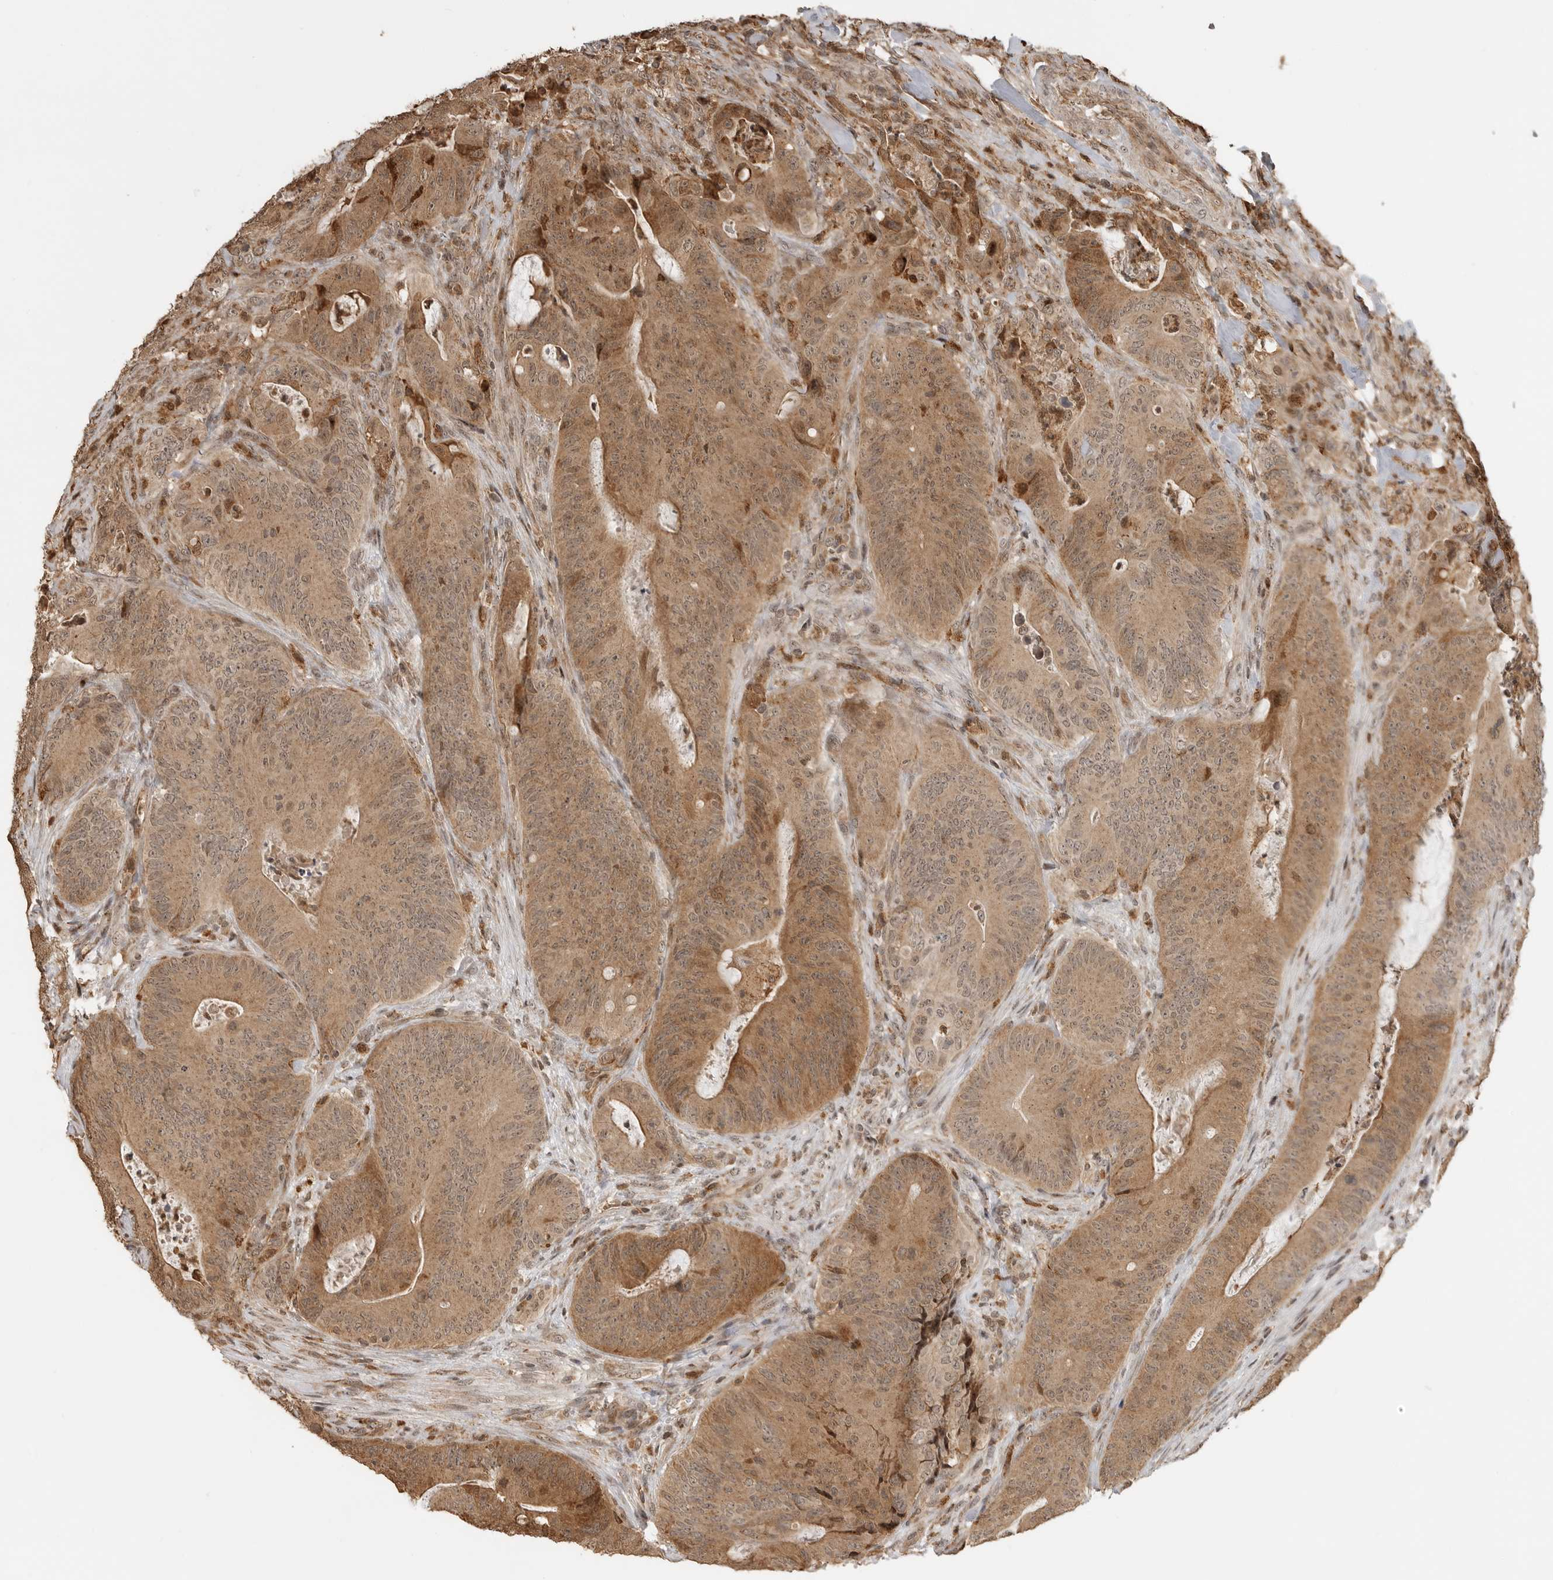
{"staining": {"intensity": "moderate", "quantity": ">75%", "location": "cytoplasmic/membranous,nuclear"}, "tissue": "colorectal cancer", "cell_type": "Tumor cells", "image_type": "cancer", "snomed": [{"axis": "morphology", "description": "Normal tissue, NOS"}, {"axis": "topography", "description": "Colon"}], "caption": "Immunohistochemistry micrograph of colorectal cancer stained for a protein (brown), which exhibits medium levels of moderate cytoplasmic/membranous and nuclear staining in approximately >75% of tumor cells.", "gene": "BMP2K", "patient": {"sex": "female", "age": 82}}